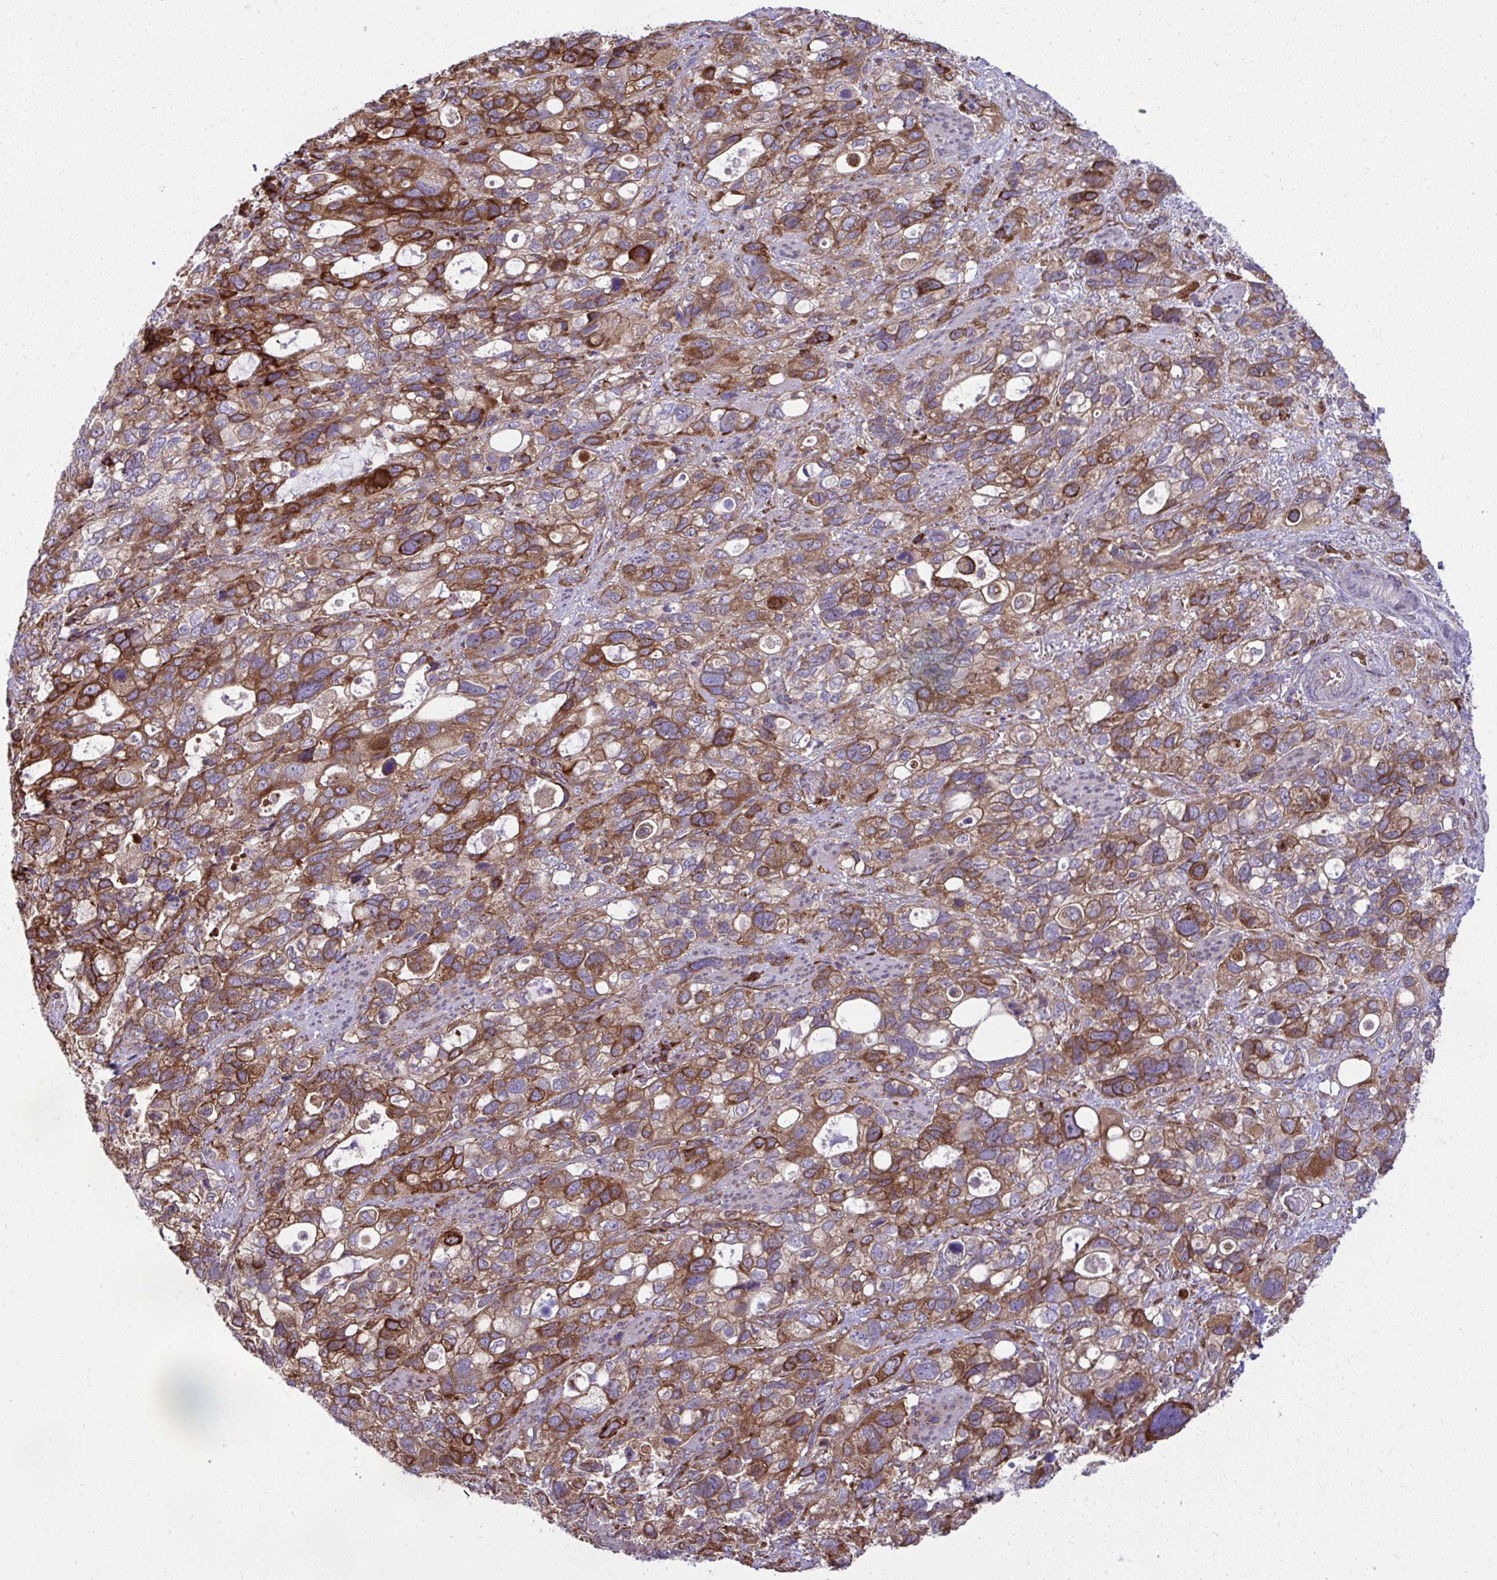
{"staining": {"intensity": "strong", "quantity": ">75%", "location": "cytoplasmic/membranous"}, "tissue": "stomach cancer", "cell_type": "Tumor cells", "image_type": "cancer", "snomed": [{"axis": "morphology", "description": "Adenocarcinoma, NOS"}, {"axis": "topography", "description": "Stomach, upper"}], "caption": "Immunohistochemical staining of adenocarcinoma (stomach) exhibits high levels of strong cytoplasmic/membranous protein expression in about >75% of tumor cells. The staining was performed using DAB (3,3'-diaminobenzidine), with brown indicating positive protein expression. Nuclei are stained blue with hematoxylin.", "gene": "NMNAT3", "patient": {"sex": "female", "age": 81}}